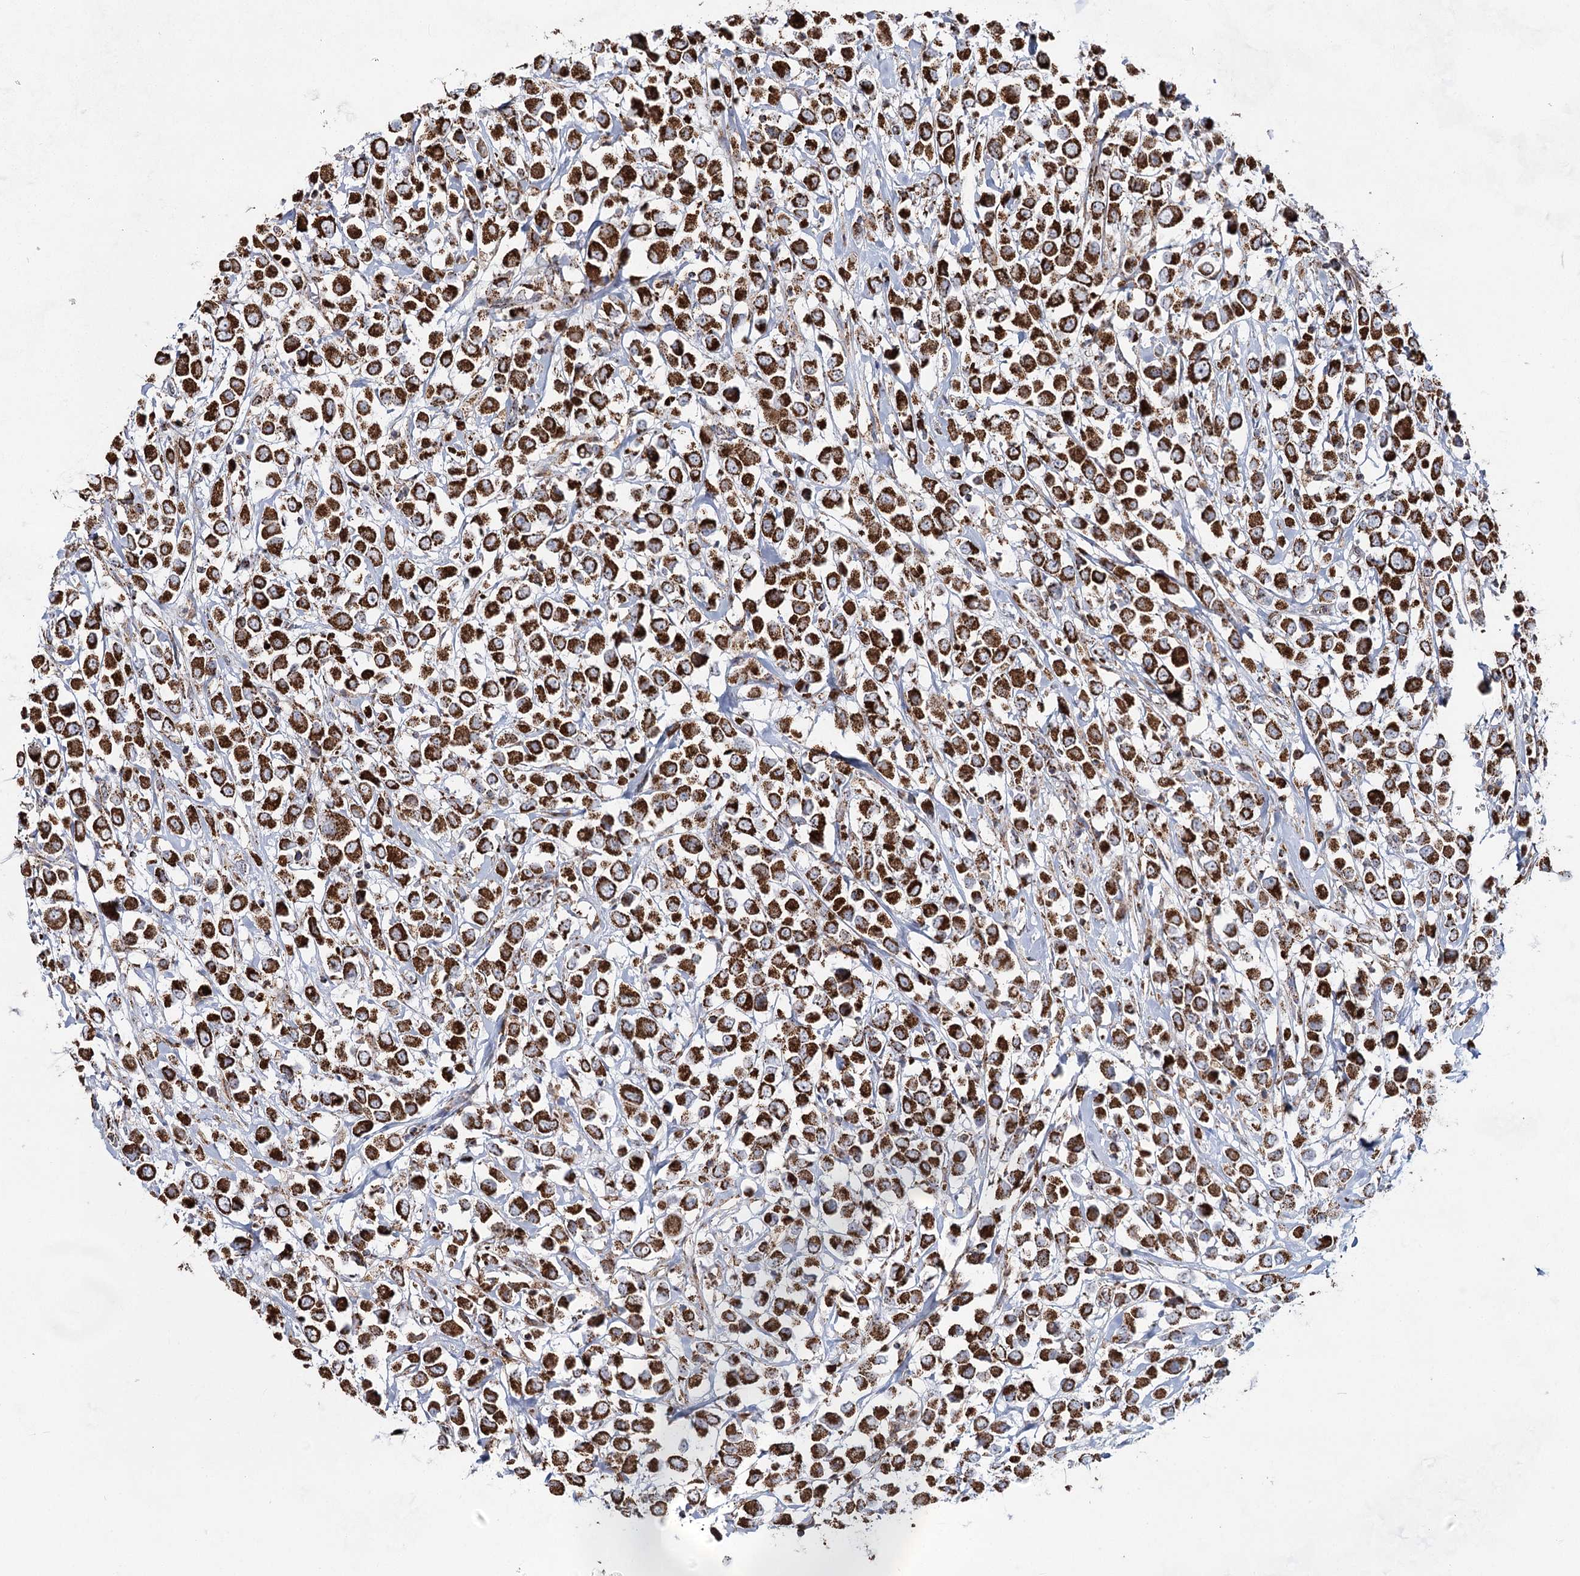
{"staining": {"intensity": "strong", "quantity": ">75%", "location": "cytoplasmic/membranous"}, "tissue": "breast cancer", "cell_type": "Tumor cells", "image_type": "cancer", "snomed": [{"axis": "morphology", "description": "Duct carcinoma"}, {"axis": "topography", "description": "Breast"}], "caption": "IHC staining of breast infiltrating ductal carcinoma, which reveals high levels of strong cytoplasmic/membranous staining in approximately >75% of tumor cells indicating strong cytoplasmic/membranous protein staining. The staining was performed using DAB (3,3'-diaminobenzidine) (brown) for protein detection and nuclei were counterstained in hematoxylin (blue).", "gene": "CWF19L1", "patient": {"sex": "female", "age": 61}}